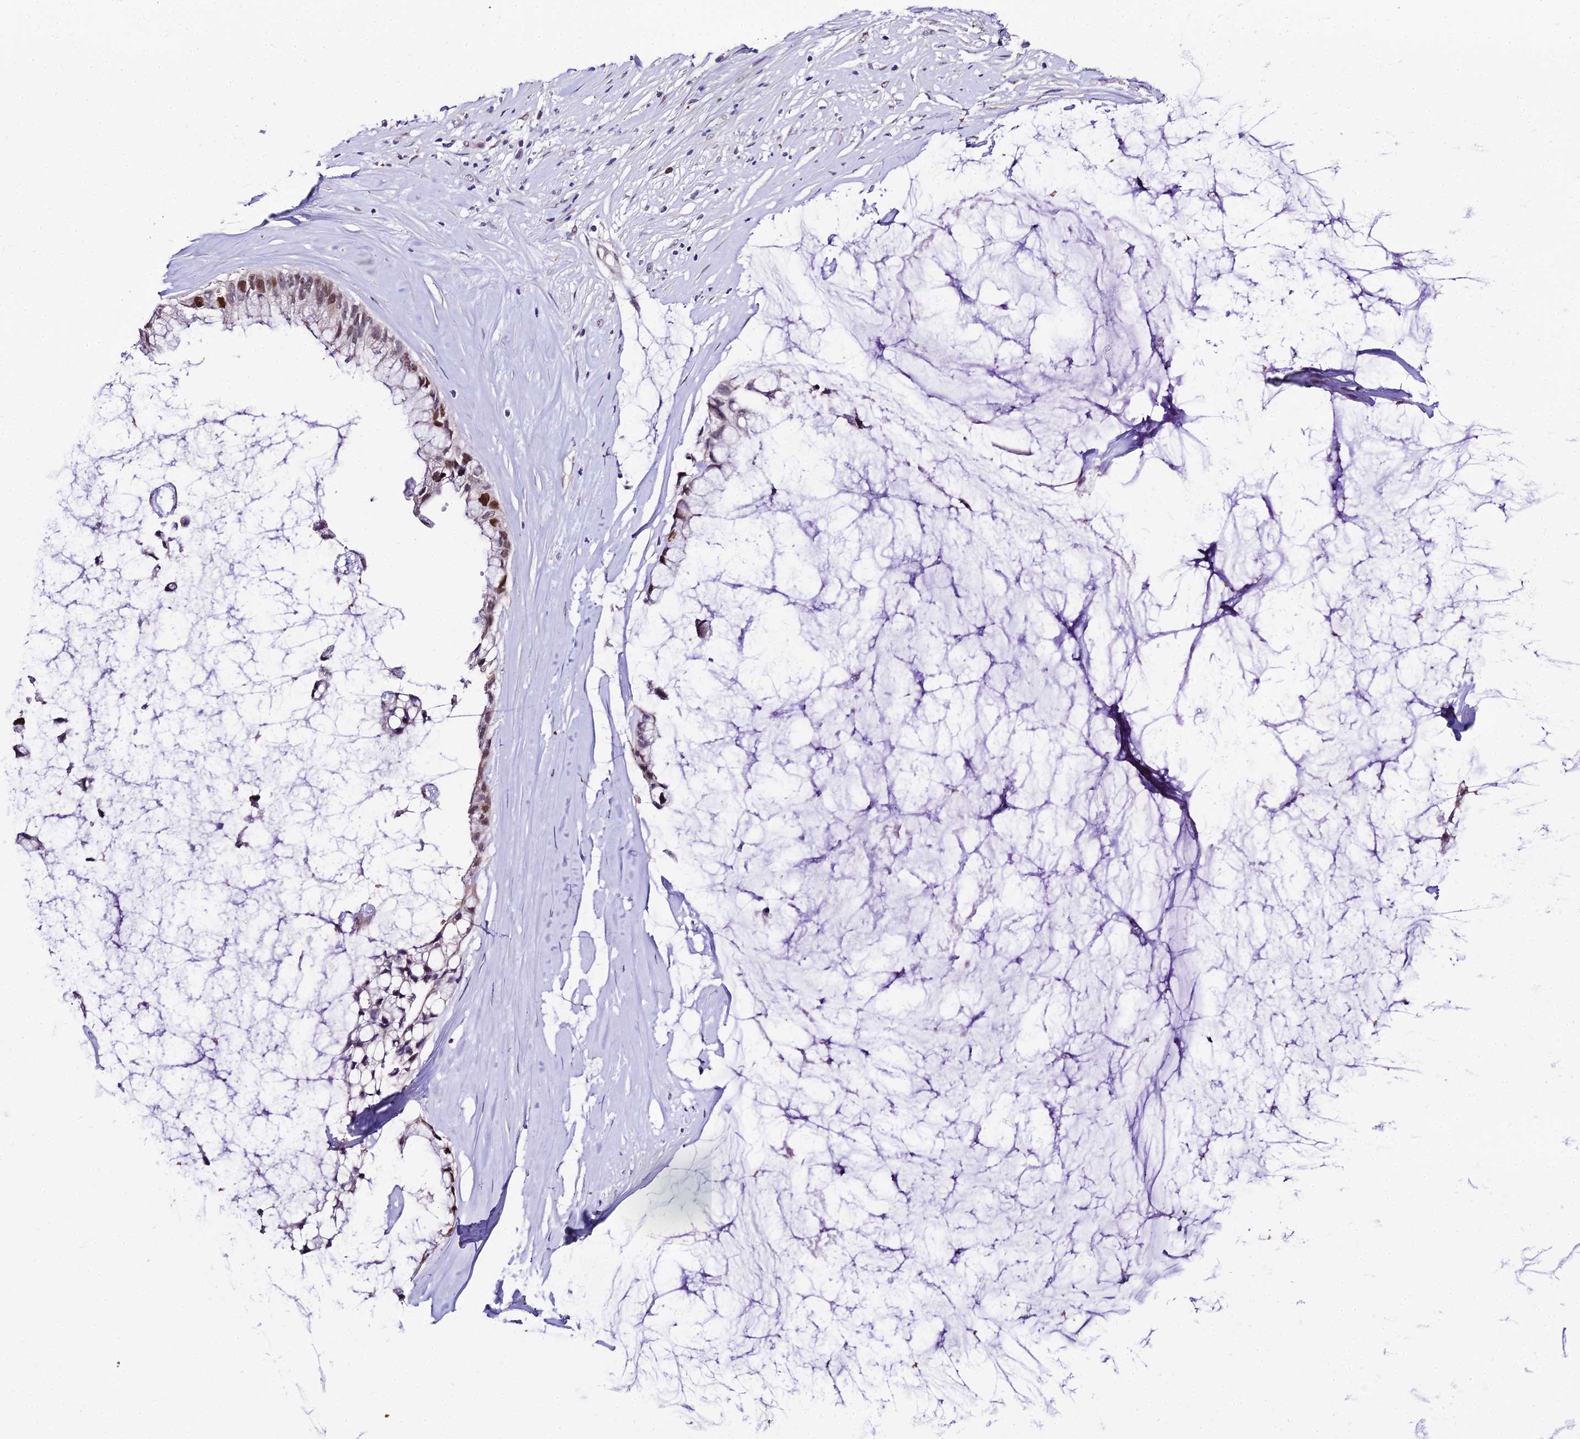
{"staining": {"intensity": "moderate", "quantity": "25%-75%", "location": "nuclear"}, "tissue": "ovarian cancer", "cell_type": "Tumor cells", "image_type": "cancer", "snomed": [{"axis": "morphology", "description": "Cystadenocarcinoma, mucinous, NOS"}, {"axis": "topography", "description": "Ovary"}], "caption": "There is medium levels of moderate nuclear staining in tumor cells of ovarian cancer (mucinous cystadenocarcinoma), as demonstrated by immunohistochemical staining (brown color).", "gene": "TRIML2", "patient": {"sex": "female", "age": 39}}